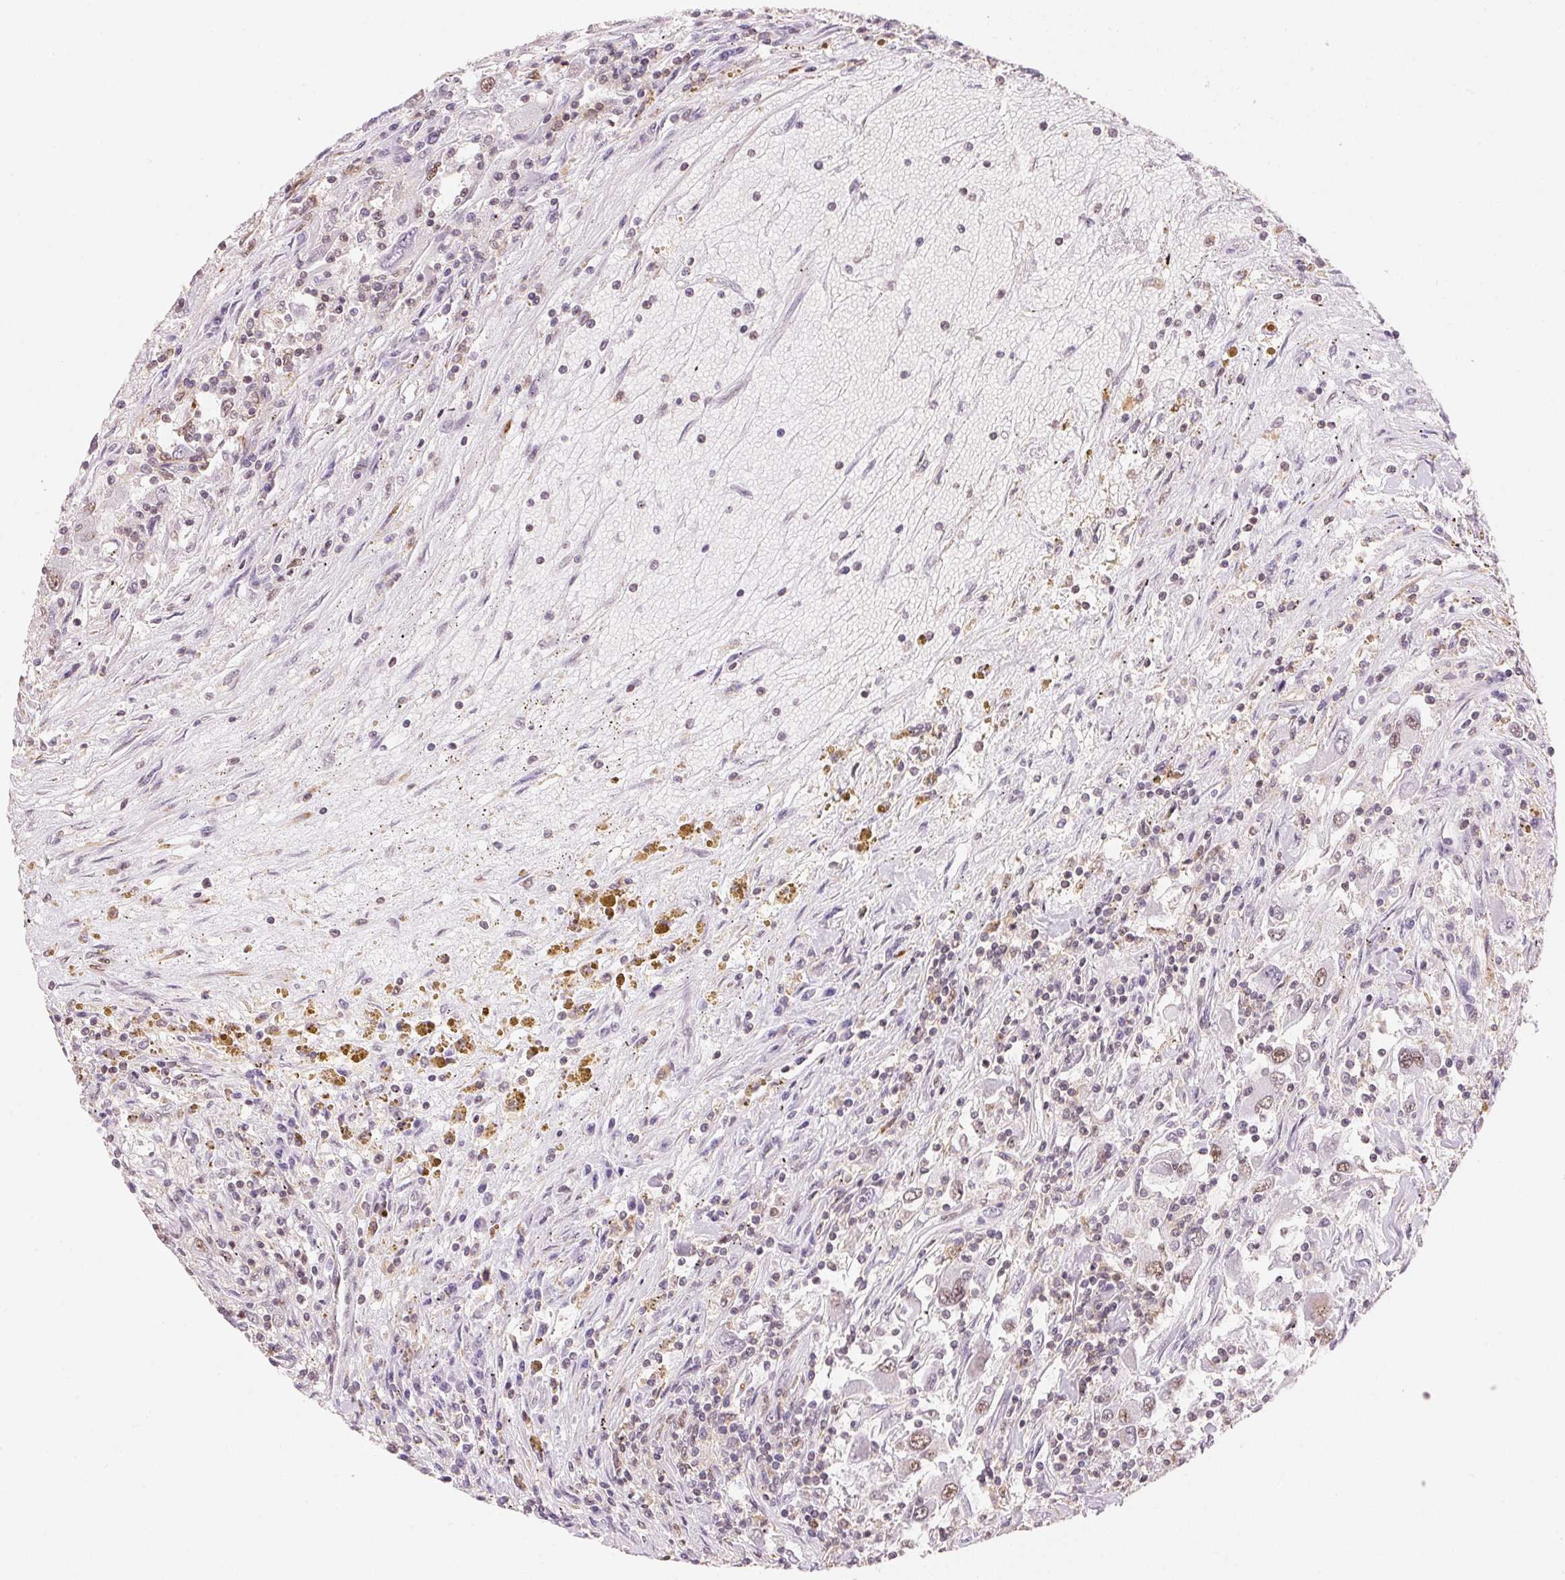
{"staining": {"intensity": "weak", "quantity": "<25%", "location": "nuclear"}, "tissue": "renal cancer", "cell_type": "Tumor cells", "image_type": "cancer", "snomed": [{"axis": "morphology", "description": "Adenocarcinoma, NOS"}, {"axis": "topography", "description": "Kidney"}], "caption": "Image shows no significant protein positivity in tumor cells of adenocarcinoma (renal).", "gene": "HNRNPDL", "patient": {"sex": "female", "age": 67}}